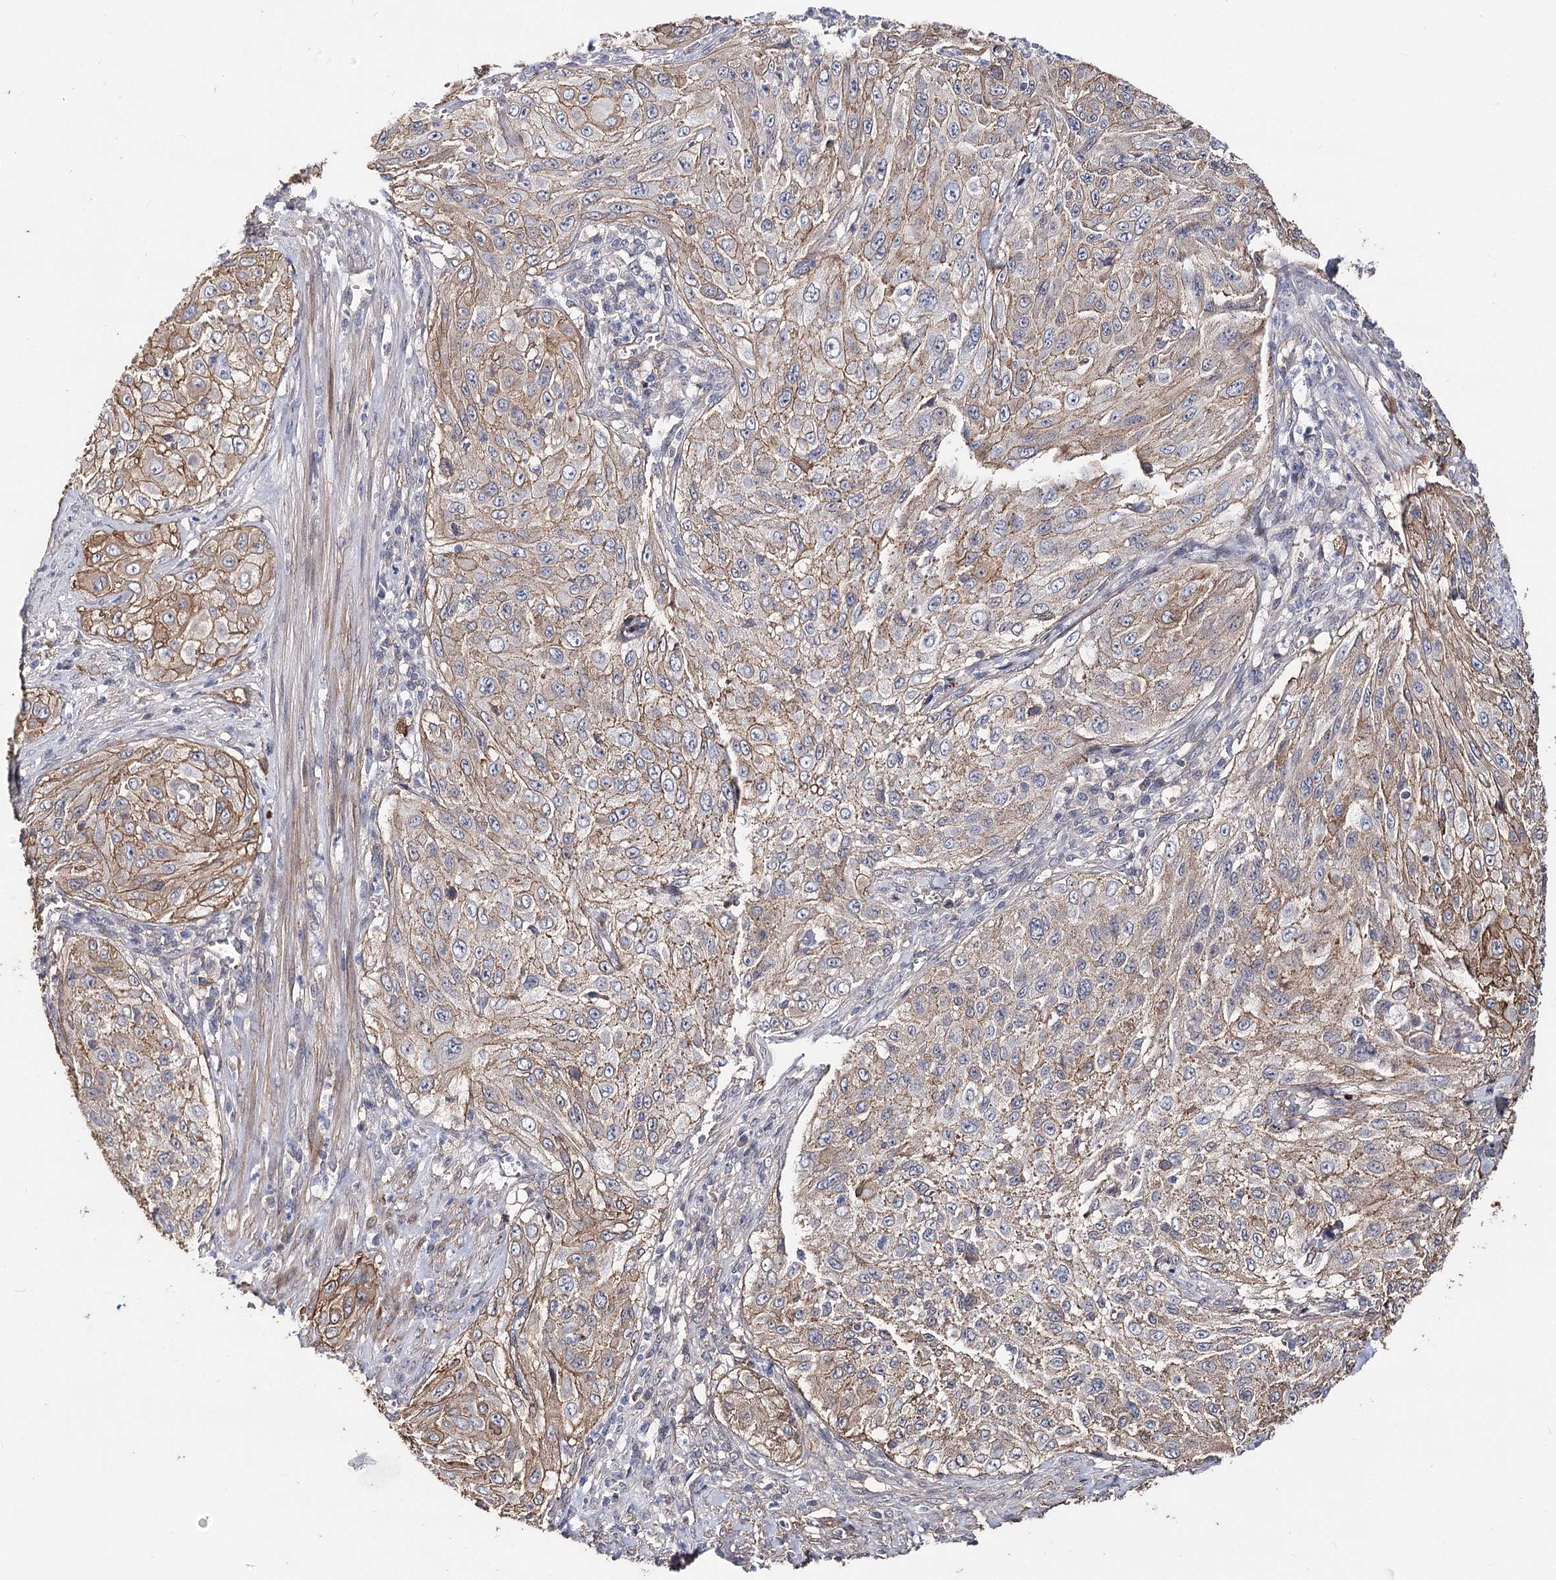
{"staining": {"intensity": "moderate", "quantity": ">75%", "location": "cytoplasmic/membranous"}, "tissue": "cervical cancer", "cell_type": "Tumor cells", "image_type": "cancer", "snomed": [{"axis": "morphology", "description": "Squamous cell carcinoma, NOS"}, {"axis": "topography", "description": "Cervix"}], "caption": "Immunohistochemical staining of cervical cancer (squamous cell carcinoma) shows medium levels of moderate cytoplasmic/membranous expression in about >75% of tumor cells.", "gene": "TMEM218", "patient": {"sex": "female", "age": 42}}